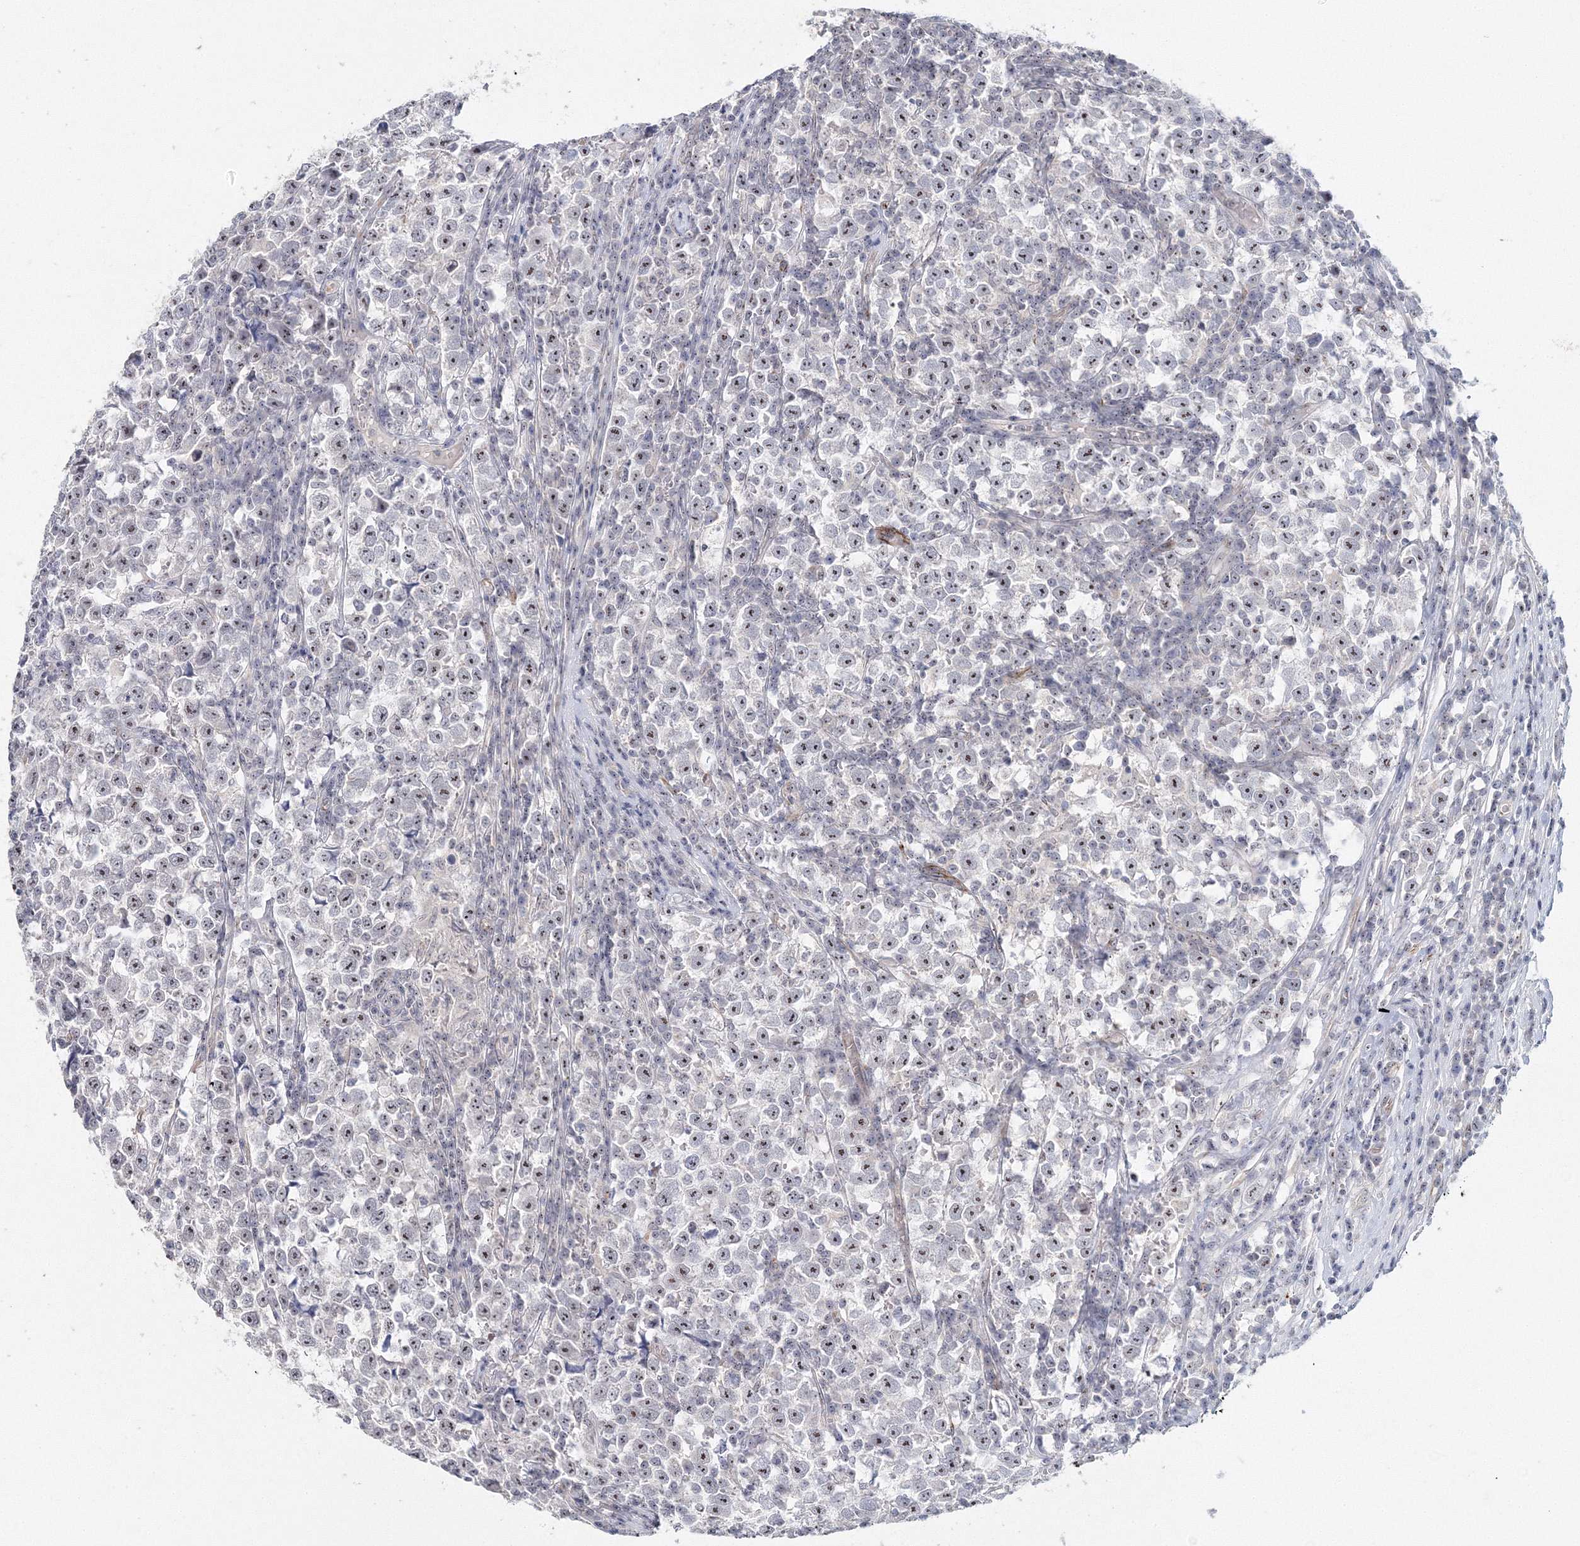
{"staining": {"intensity": "moderate", "quantity": "25%-75%", "location": "nuclear"}, "tissue": "testis cancer", "cell_type": "Tumor cells", "image_type": "cancer", "snomed": [{"axis": "morphology", "description": "Normal tissue, NOS"}, {"axis": "morphology", "description": "Seminoma, NOS"}, {"axis": "topography", "description": "Testis"}], "caption": "This is an image of immunohistochemistry staining of testis cancer, which shows moderate positivity in the nuclear of tumor cells.", "gene": "SIRT7", "patient": {"sex": "male", "age": 43}}